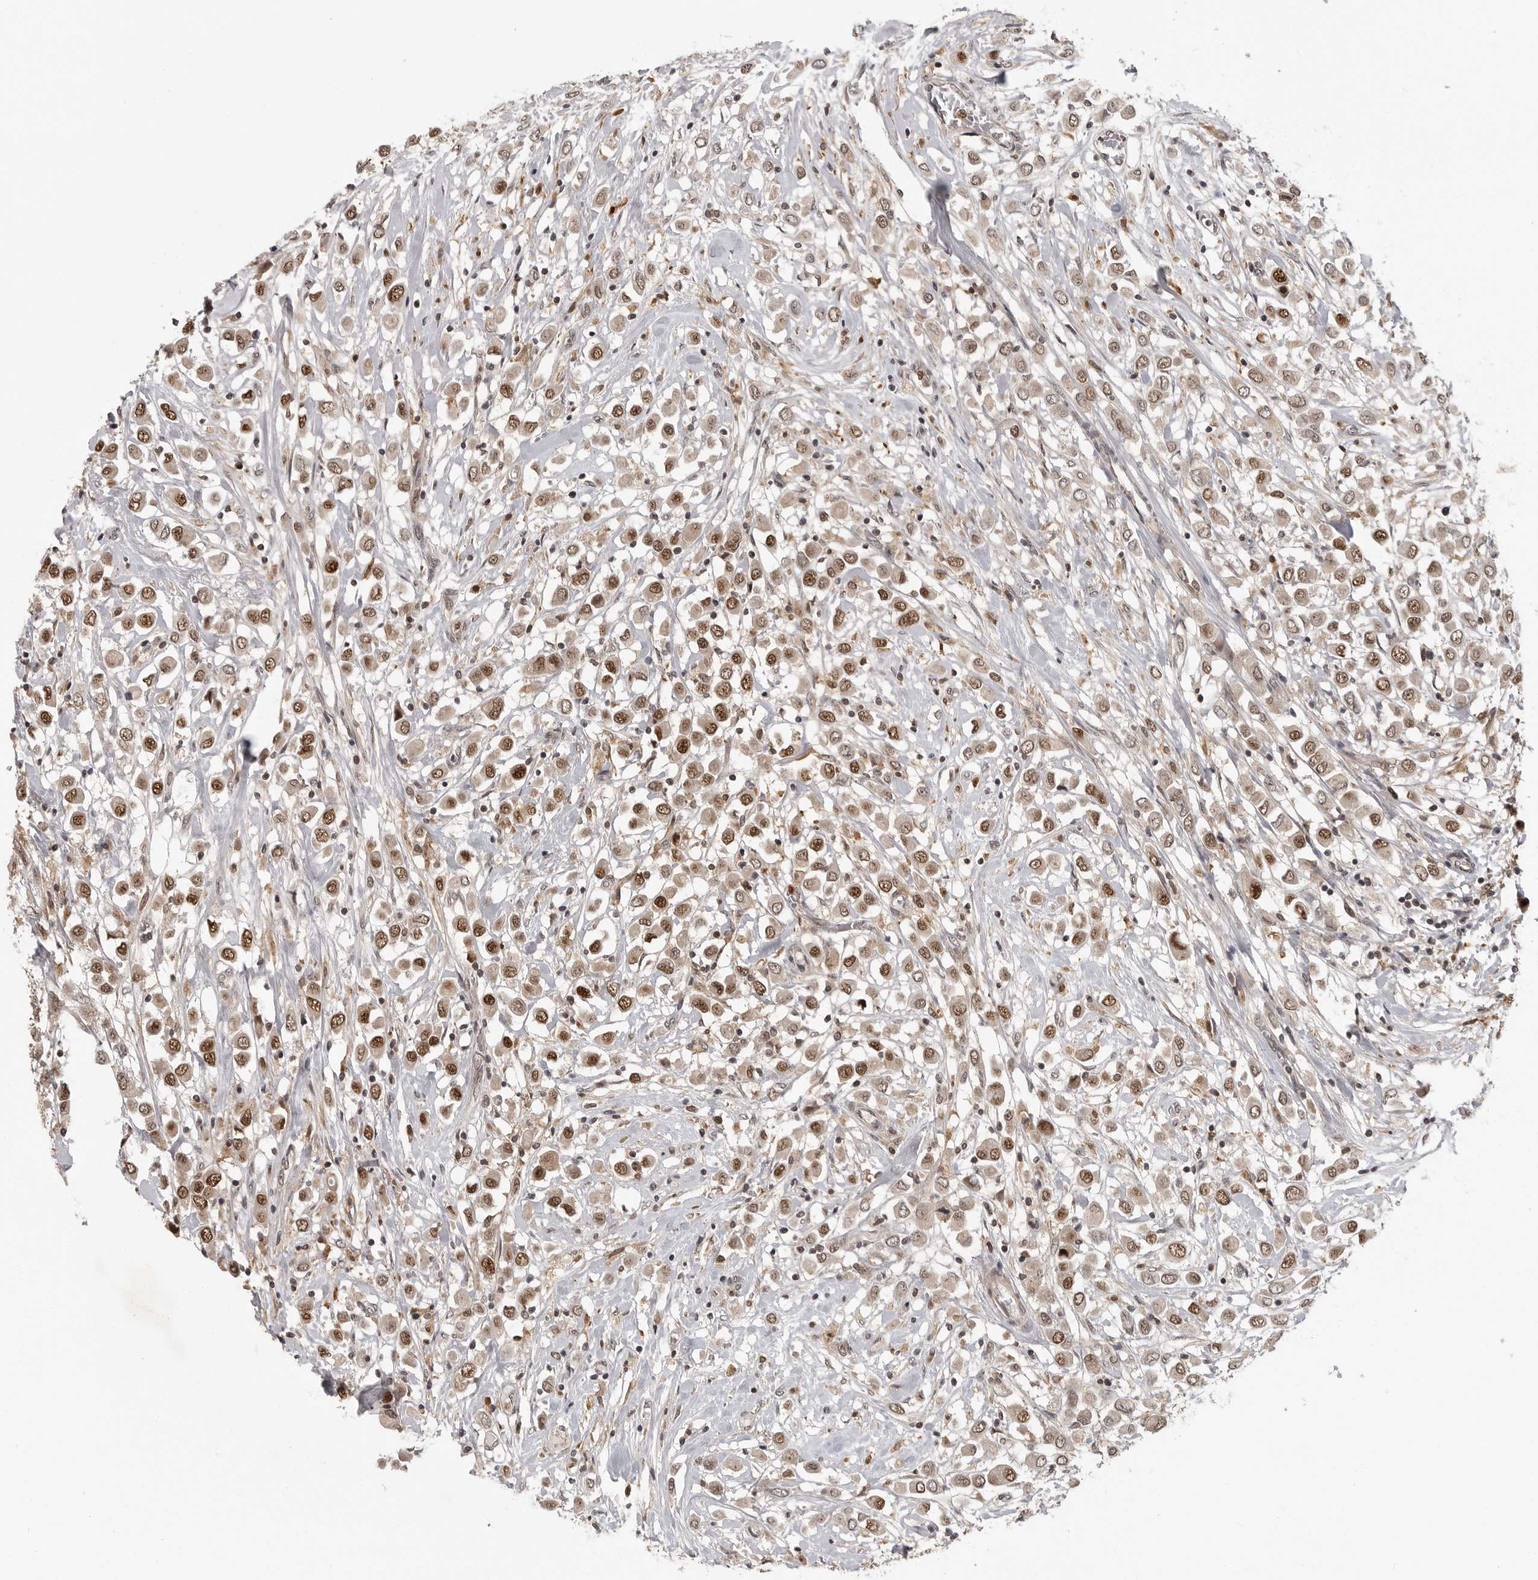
{"staining": {"intensity": "moderate", "quantity": ">75%", "location": "cytoplasmic/membranous,nuclear"}, "tissue": "breast cancer", "cell_type": "Tumor cells", "image_type": "cancer", "snomed": [{"axis": "morphology", "description": "Duct carcinoma"}, {"axis": "topography", "description": "Breast"}], "caption": "IHC (DAB) staining of breast cancer exhibits moderate cytoplasmic/membranous and nuclear protein expression in approximately >75% of tumor cells. The staining is performed using DAB brown chromogen to label protein expression. The nuclei are counter-stained blue using hematoxylin.", "gene": "PEG3", "patient": {"sex": "female", "age": 61}}